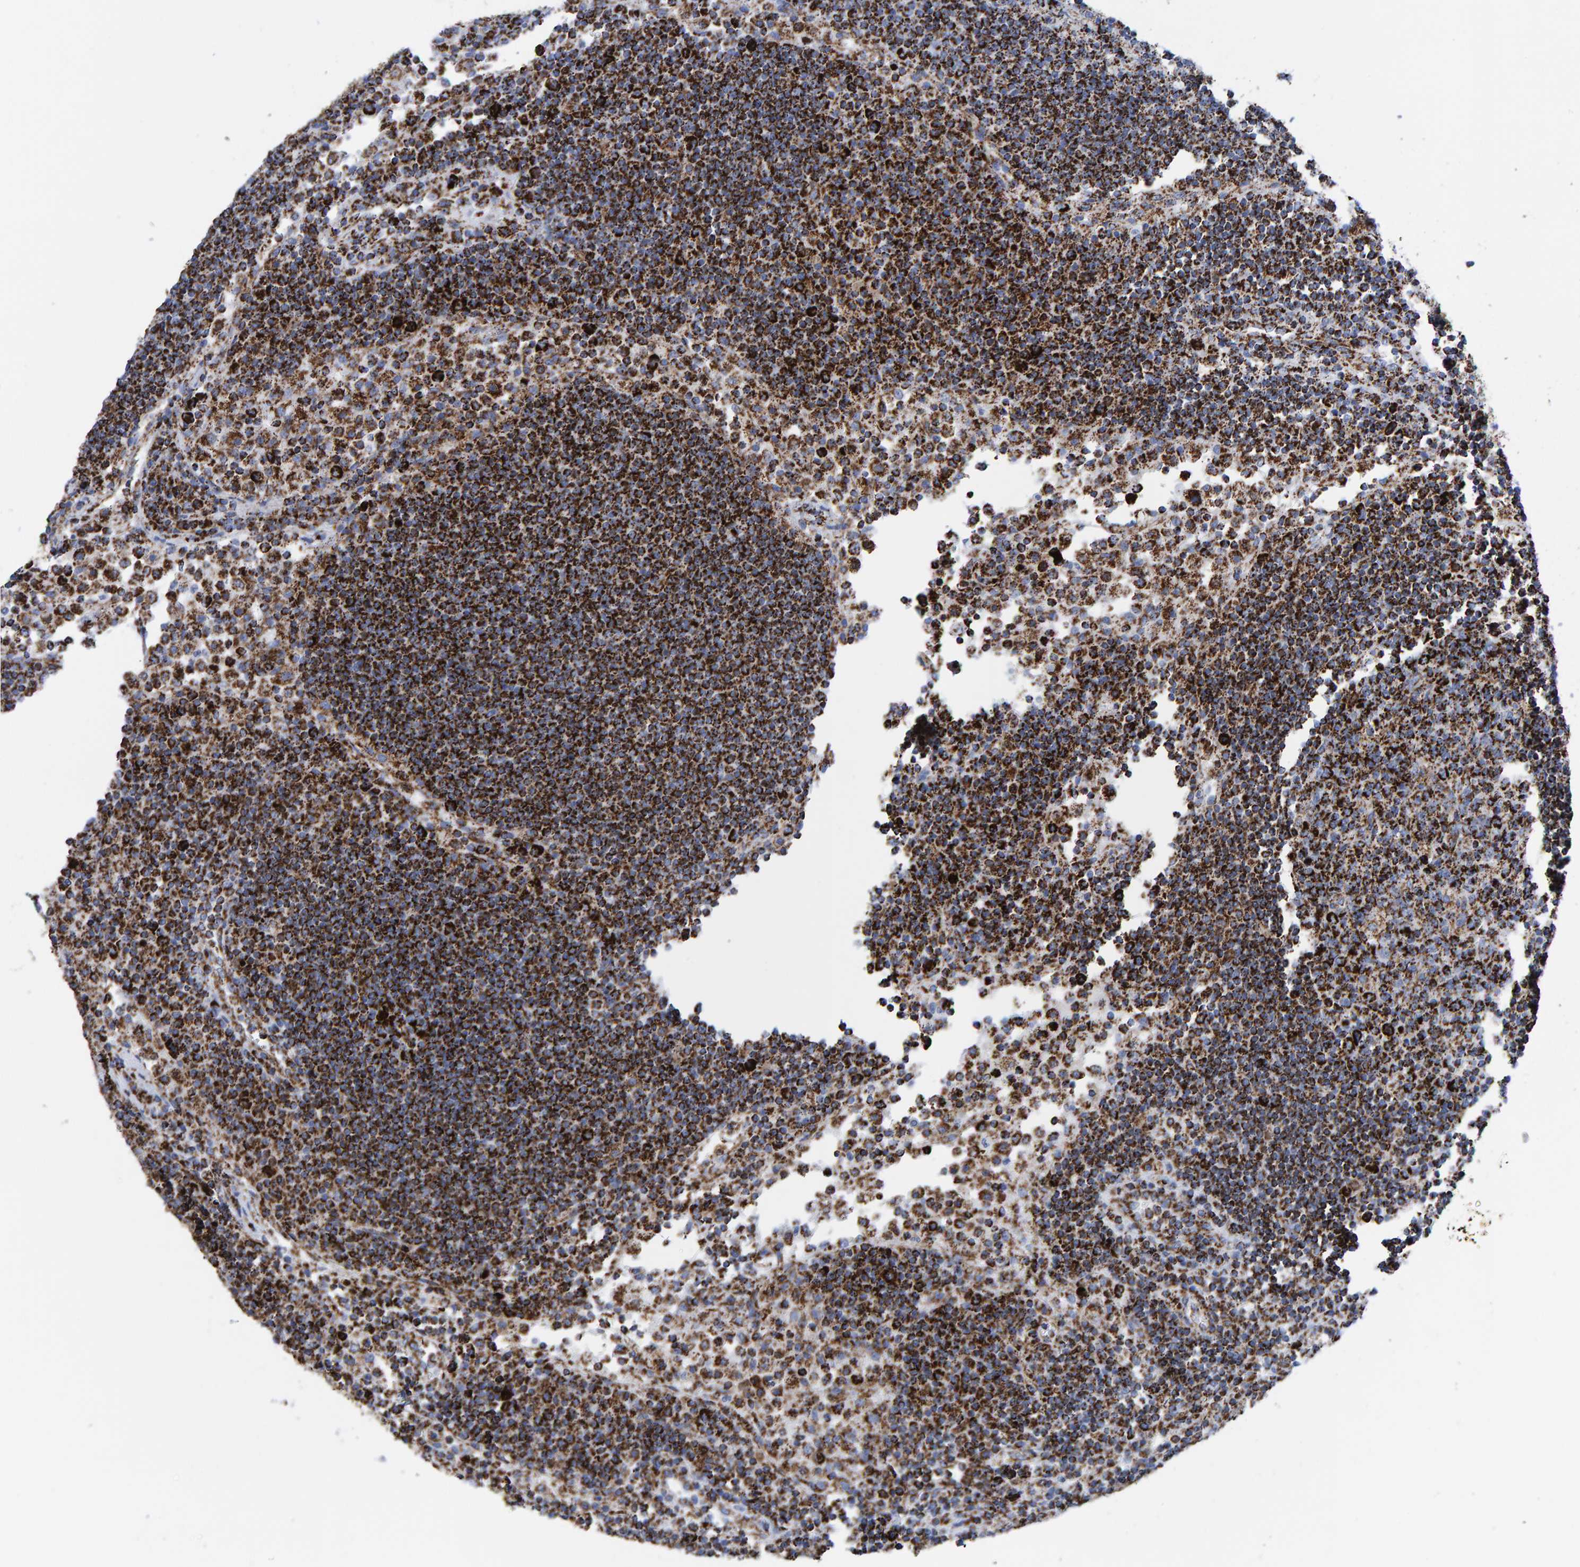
{"staining": {"intensity": "strong", "quantity": ">75%", "location": "cytoplasmic/membranous"}, "tissue": "lymph node", "cell_type": "Germinal center cells", "image_type": "normal", "snomed": [{"axis": "morphology", "description": "Normal tissue, NOS"}, {"axis": "topography", "description": "Lymph node"}], "caption": "The micrograph reveals immunohistochemical staining of normal lymph node. There is strong cytoplasmic/membranous staining is present in approximately >75% of germinal center cells.", "gene": "ENSG00000262660", "patient": {"sex": "female", "age": 53}}